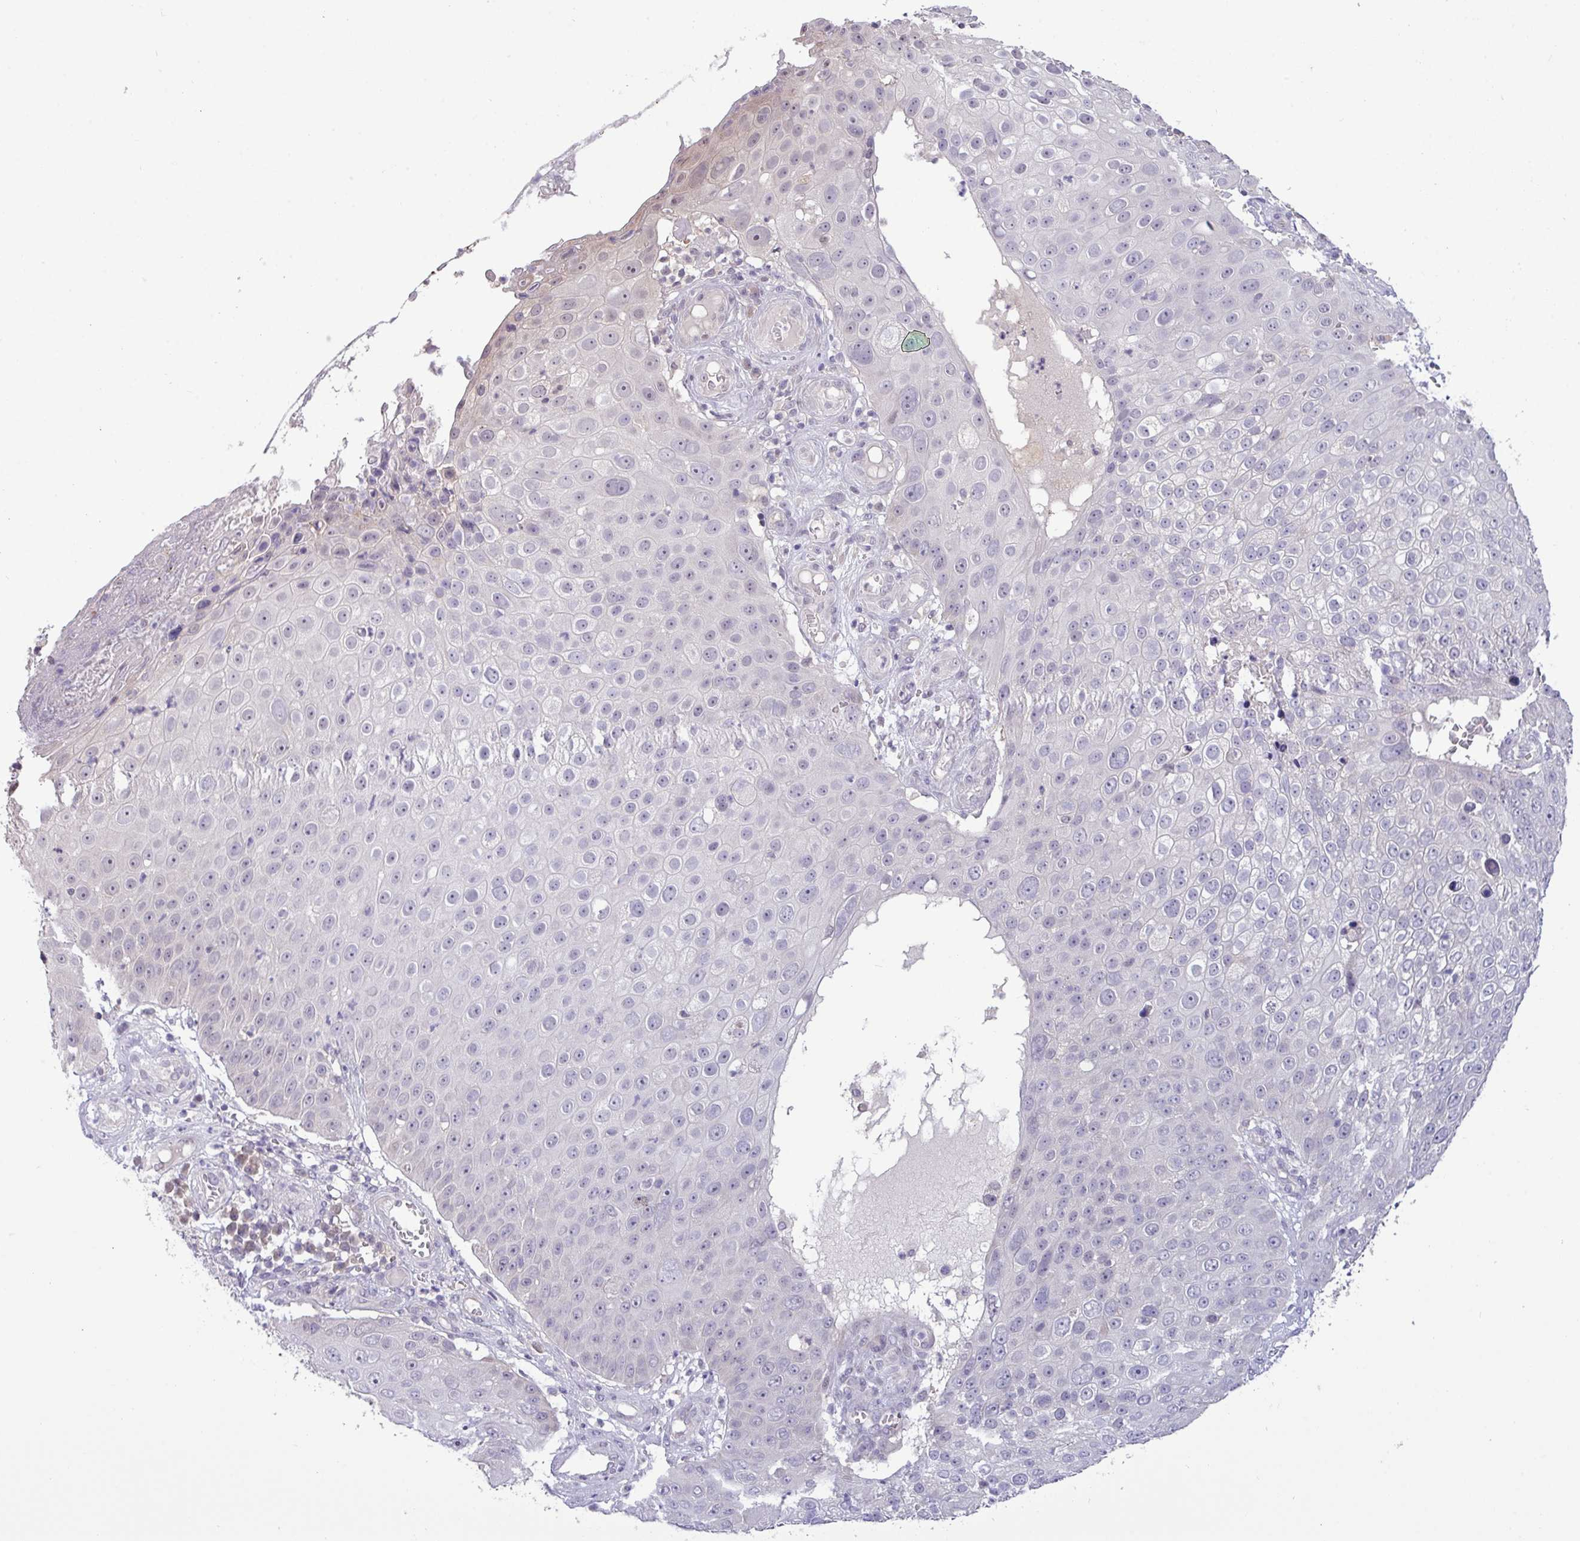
{"staining": {"intensity": "negative", "quantity": "none", "location": "none"}, "tissue": "skin cancer", "cell_type": "Tumor cells", "image_type": "cancer", "snomed": [{"axis": "morphology", "description": "Squamous cell carcinoma, NOS"}, {"axis": "topography", "description": "Skin"}], "caption": "Immunohistochemistry of human skin cancer (squamous cell carcinoma) displays no expression in tumor cells. The staining was performed using DAB to visualize the protein expression in brown, while the nuclei were stained in blue with hematoxylin (Magnification: 20x).", "gene": "RIPPLY1", "patient": {"sex": "male", "age": 71}}